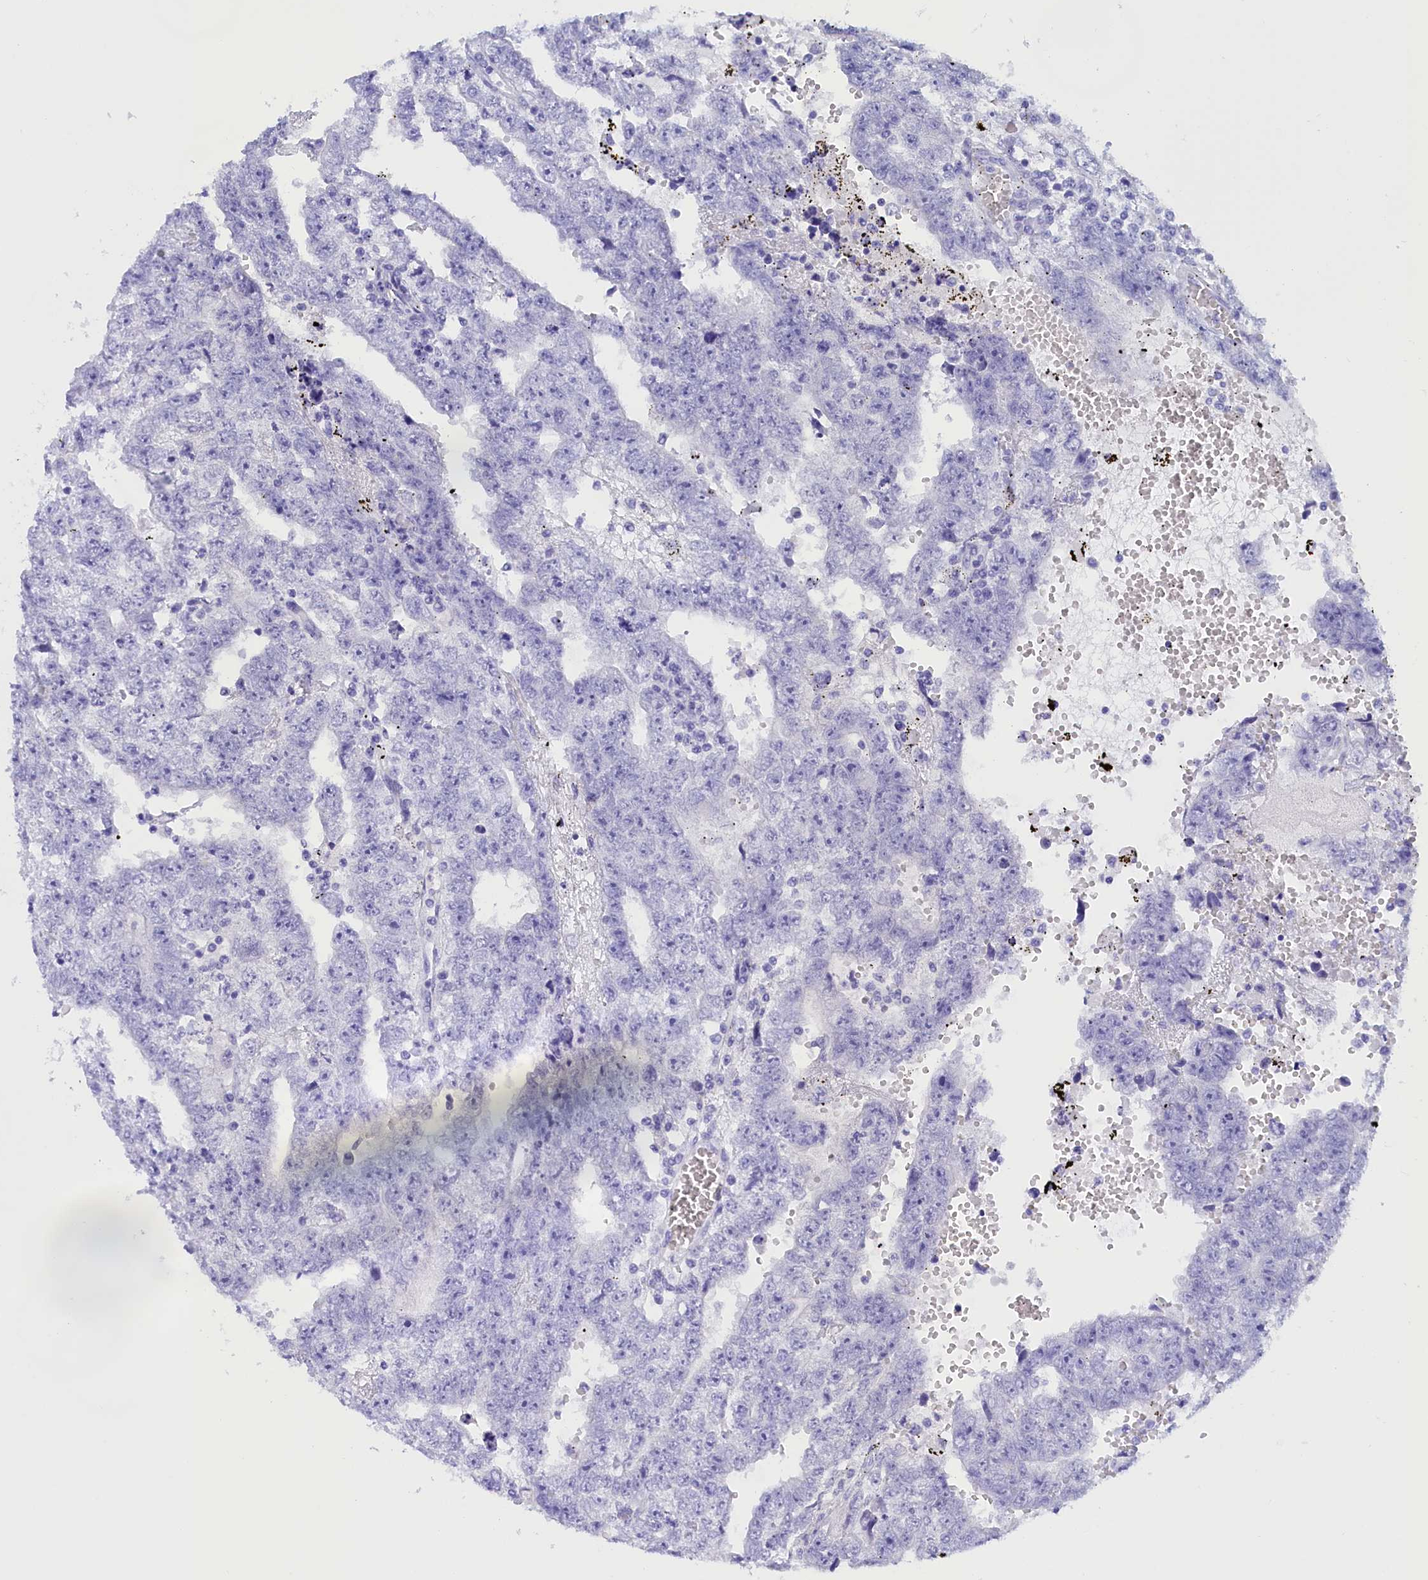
{"staining": {"intensity": "negative", "quantity": "none", "location": "none"}, "tissue": "testis cancer", "cell_type": "Tumor cells", "image_type": "cancer", "snomed": [{"axis": "morphology", "description": "Carcinoma, Embryonal, NOS"}, {"axis": "topography", "description": "Testis"}], "caption": "Tumor cells are negative for protein expression in human testis embryonal carcinoma. (DAB (3,3'-diaminobenzidine) IHC visualized using brightfield microscopy, high magnification).", "gene": "BRI3", "patient": {"sex": "male", "age": 25}}